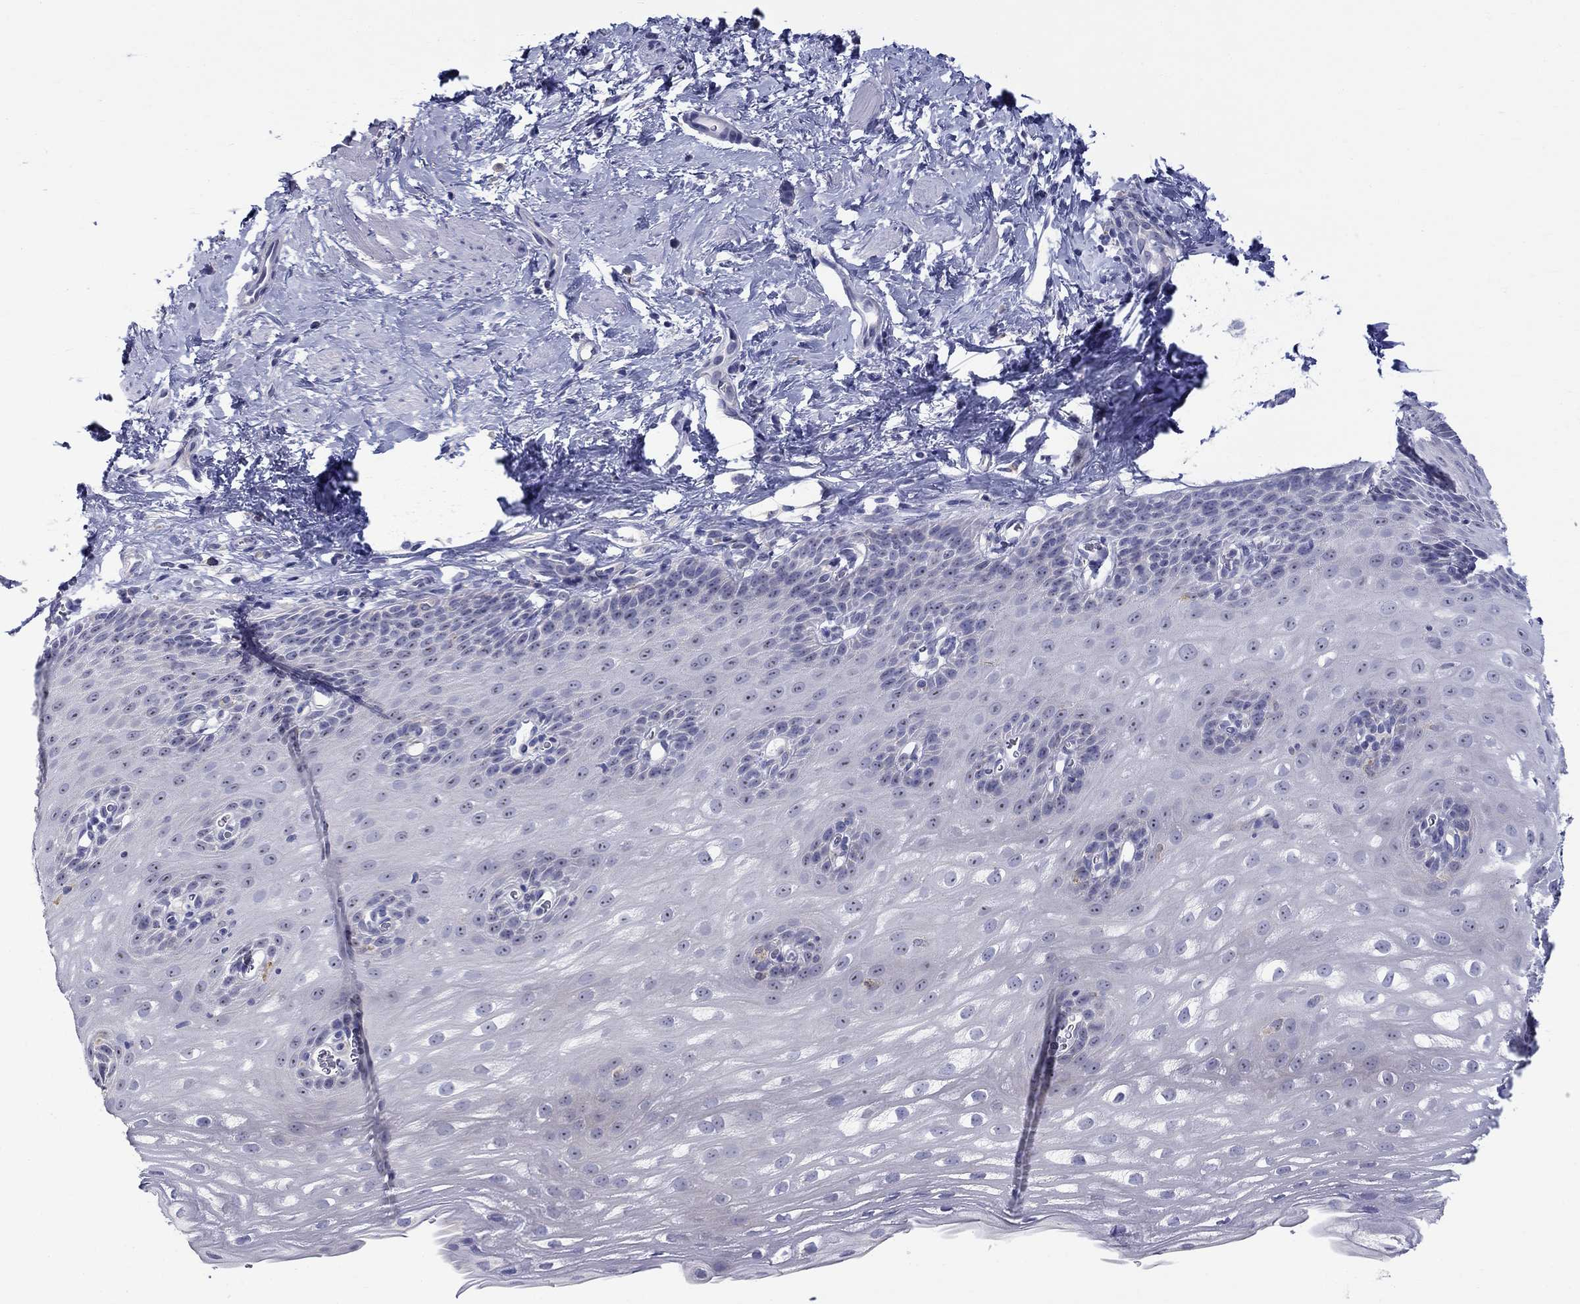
{"staining": {"intensity": "negative", "quantity": "none", "location": "none"}, "tissue": "esophagus", "cell_type": "Squamous epithelial cells", "image_type": "normal", "snomed": [{"axis": "morphology", "description": "Normal tissue, NOS"}, {"axis": "topography", "description": "Esophagus"}], "caption": "Immunohistochemistry (IHC) of normal human esophagus displays no positivity in squamous epithelial cells.", "gene": "QRFPR", "patient": {"sex": "male", "age": 64}}